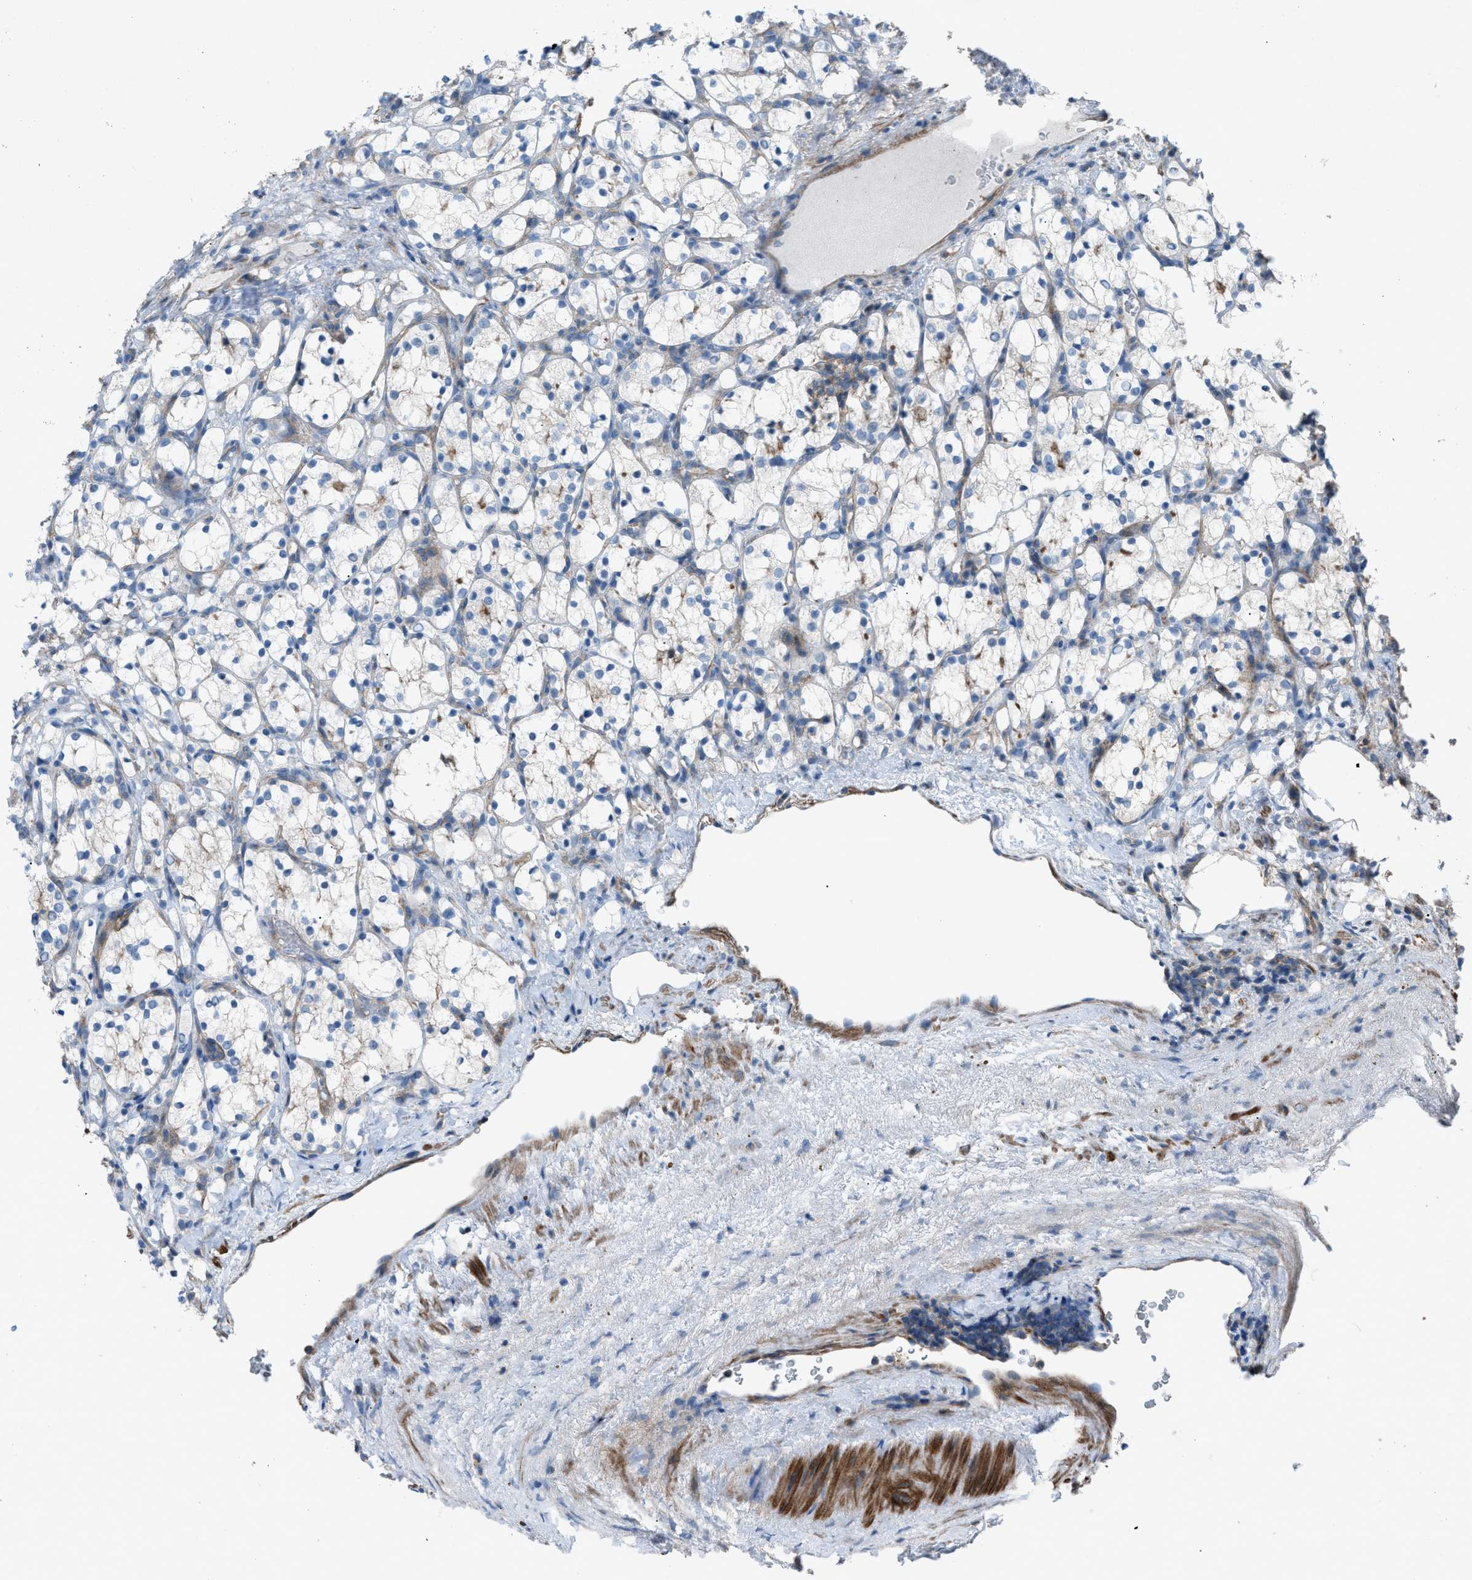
{"staining": {"intensity": "negative", "quantity": "none", "location": "none"}, "tissue": "renal cancer", "cell_type": "Tumor cells", "image_type": "cancer", "snomed": [{"axis": "morphology", "description": "Adenocarcinoma, NOS"}, {"axis": "topography", "description": "Kidney"}], "caption": "A histopathology image of human adenocarcinoma (renal) is negative for staining in tumor cells. (Brightfield microscopy of DAB immunohistochemistry (IHC) at high magnification).", "gene": "NCK2", "patient": {"sex": "female", "age": 69}}